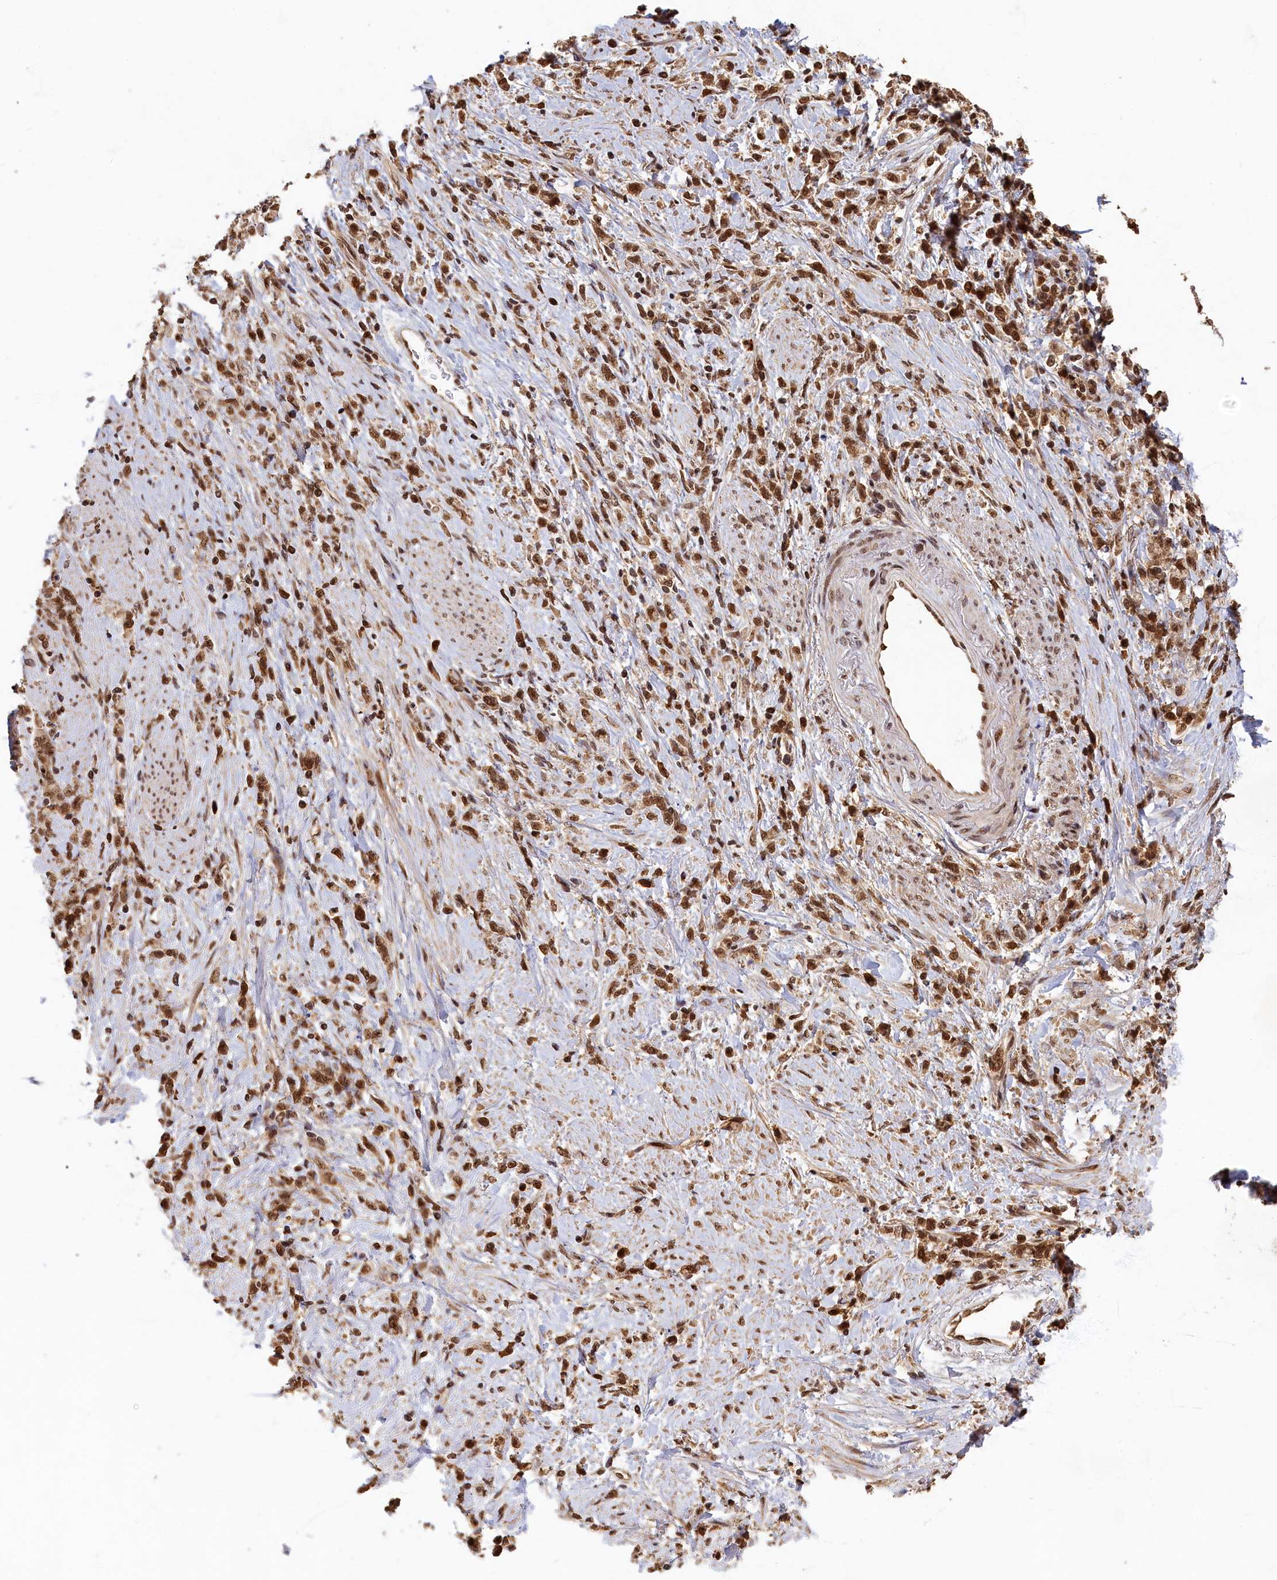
{"staining": {"intensity": "strong", "quantity": ">75%", "location": "nuclear"}, "tissue": "stomach cancer", "cell_type": "Tumor cells", "image_type": "cancer", "snomed": [{"axis": "morphology", "description": "Adenocarcinoma, NOS"}, {"axis": "topography", "description": "Stomach"}], "caption": "Stomach cancer stained for a protein reveals strong nuclear positivity in tumor cells. The staining was performed using DAB (3,3'-diaminobenzidine) to visualize the protein expression in brown, while the nuclei were stained in blue with hematoxylin (Magnification: 20x).", "gene": "CKAP2L", "patient": {"sex": "female", "age": 60}}